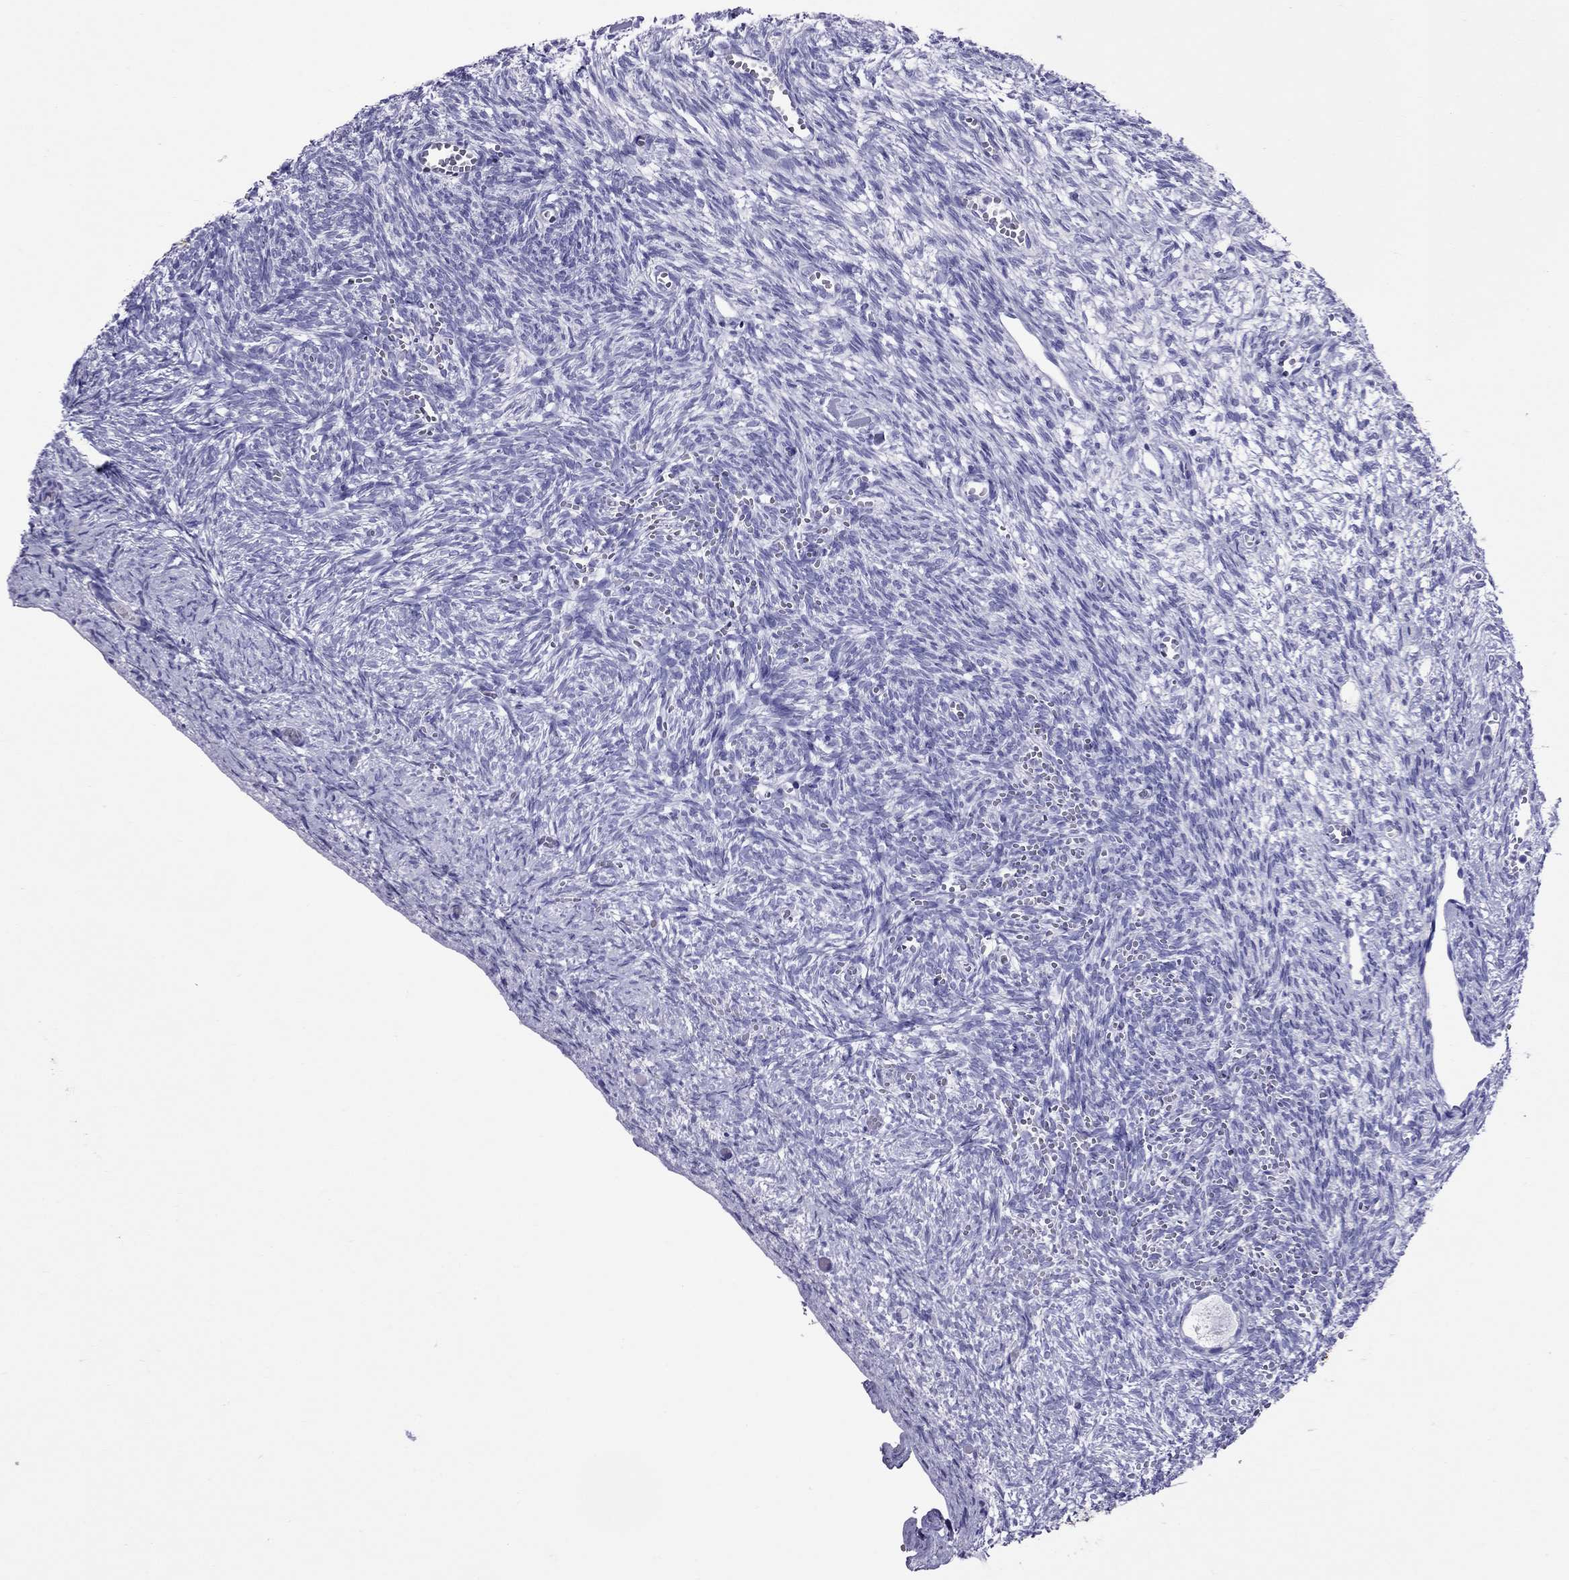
{"staining": {"intensity": "negative", "quantity": "none", "location": "none"}, "tissue": "ovary", "cell_type": "Follicle cells", "image_type": "normal", "snomed": [{"axis": "morphology", "description": "Normal tissue, NOS"}, {"axis": "topography", "description": "Ovary"}], "caption": "Immunohistochemical staining of normal ovary displays no significant positivity in follicle cells. (DAB immunohistochemistry (IHC) with hematoxylin counter stain).", "gene": "AVPR1B", "patient": {"sex": "female", "age": 43}}